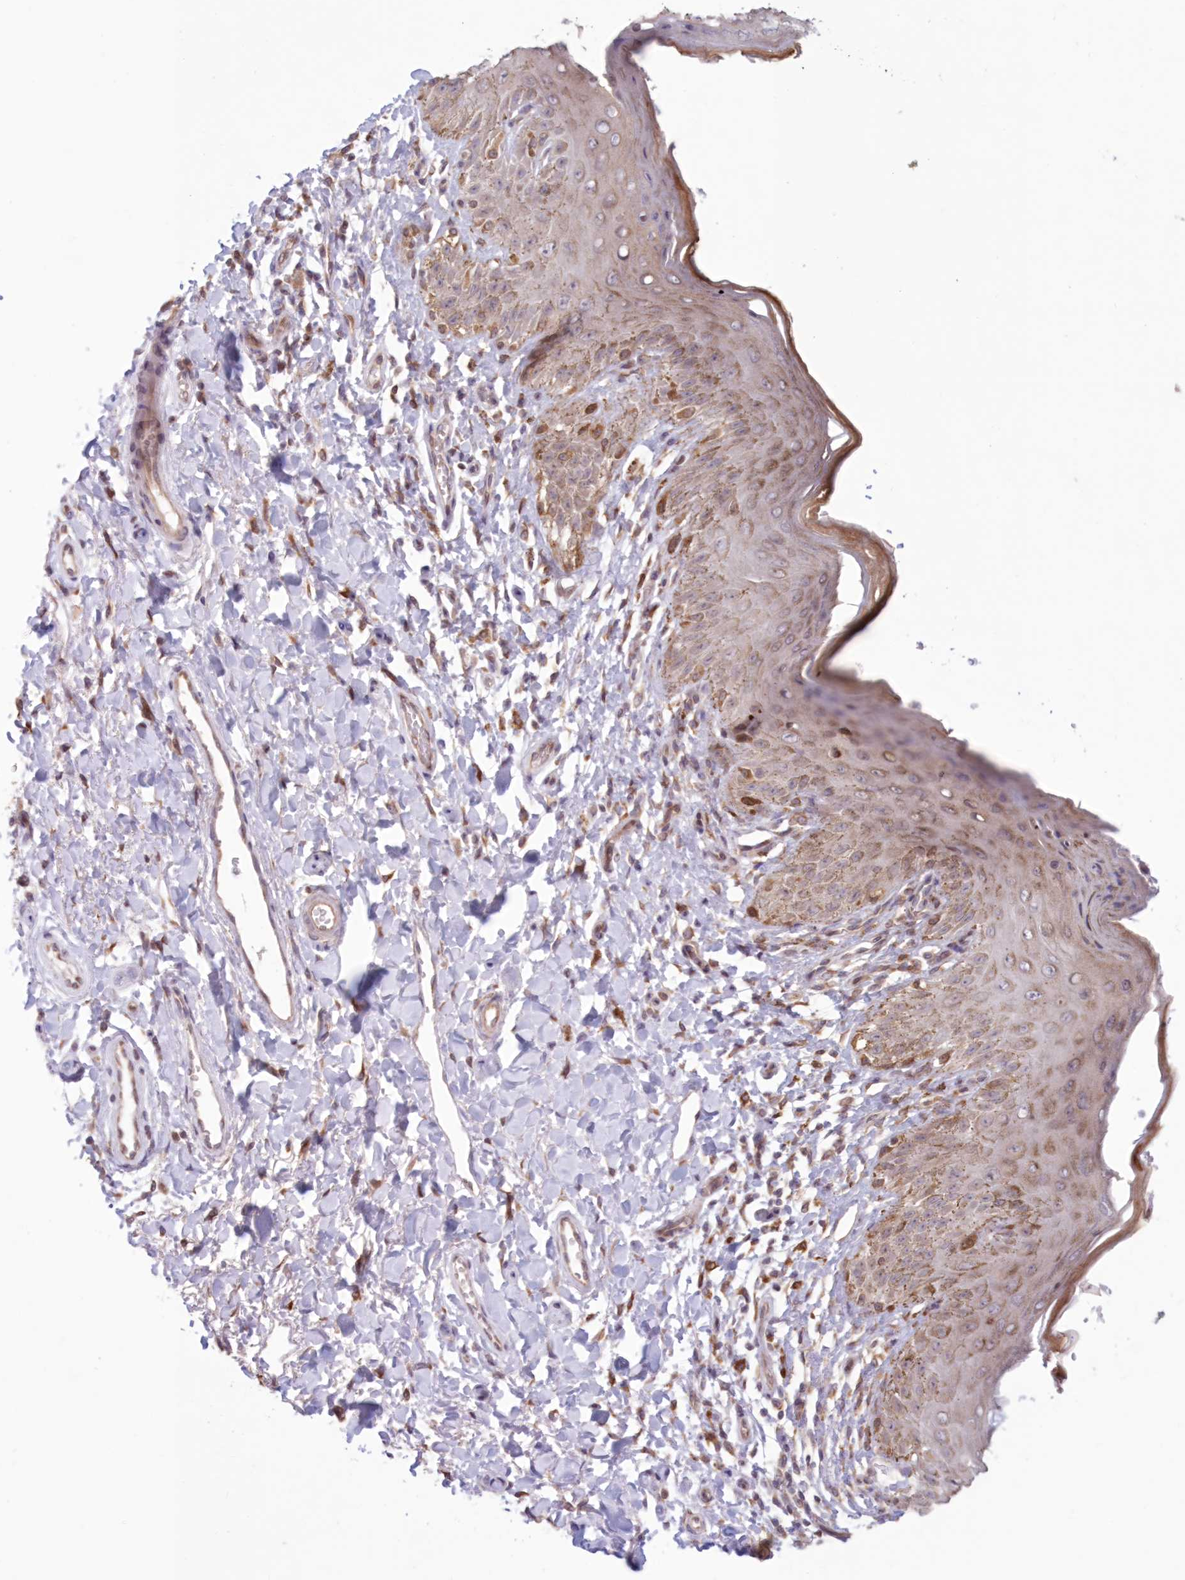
{"staining": {"intensity": "moderate", "quantity": ">75%", "location": "cytoplasmic/membranous,nuclear"}, "tissue": "skin", "cell_type": "Epidermal cells", "image_type": "normal", "snomed": [{"axis": "morphology", "description": "Normal tissue, NOS"}, {"axis": "topography", "description": "Anal"}], "caption": "Immunohistochemical staining of unremarkable skin shows moderate cytoplasmic/membranous,nuclear protein expression in approximately >75% of epidermal cells.", "gene": "PCYOX1L", "patient": {"sex": "male", "age": 44}}